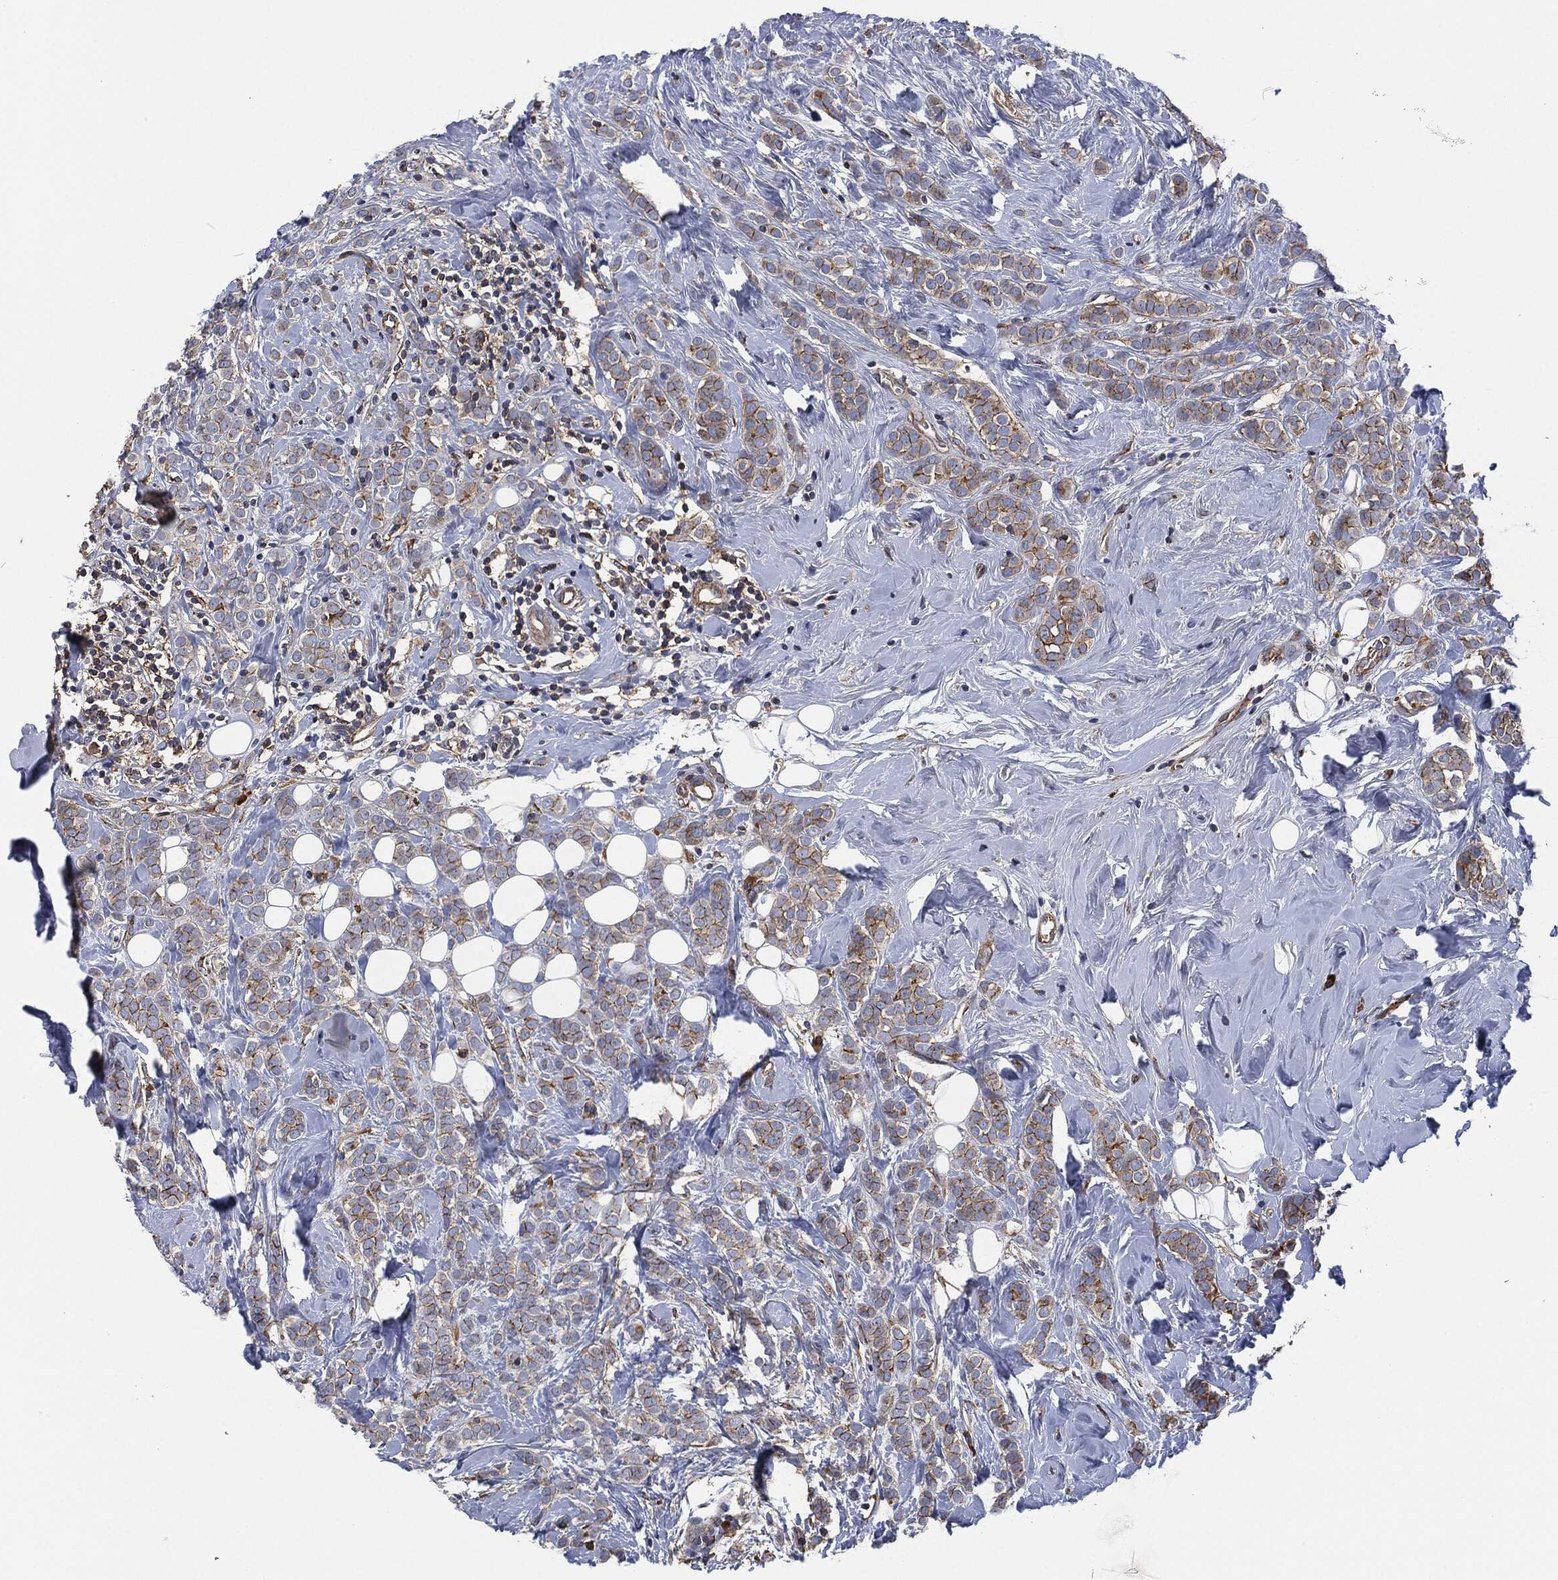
{"staining": {"intensity": "strong", "quantity": "<25%", "location": "cytoplasmic/membranous"}, "tissue": "breast cancer", "cell_type": "Tumor cells", "image_type": "cancer", "snomed": [{"axis": "morphology", "description": "Lobular carcinoma"}, {"axis": "topography", "description": "Breast"}], "caption": "This photomicrograph demonstrates IHC staining of human breast cancer (lobular carcinoma), with medium strong cytoplasmic/membranous expression in approximately <25% of tumor cells.", "gene": "LGALS9", "patient": {"sex": "female", "age": 49}}